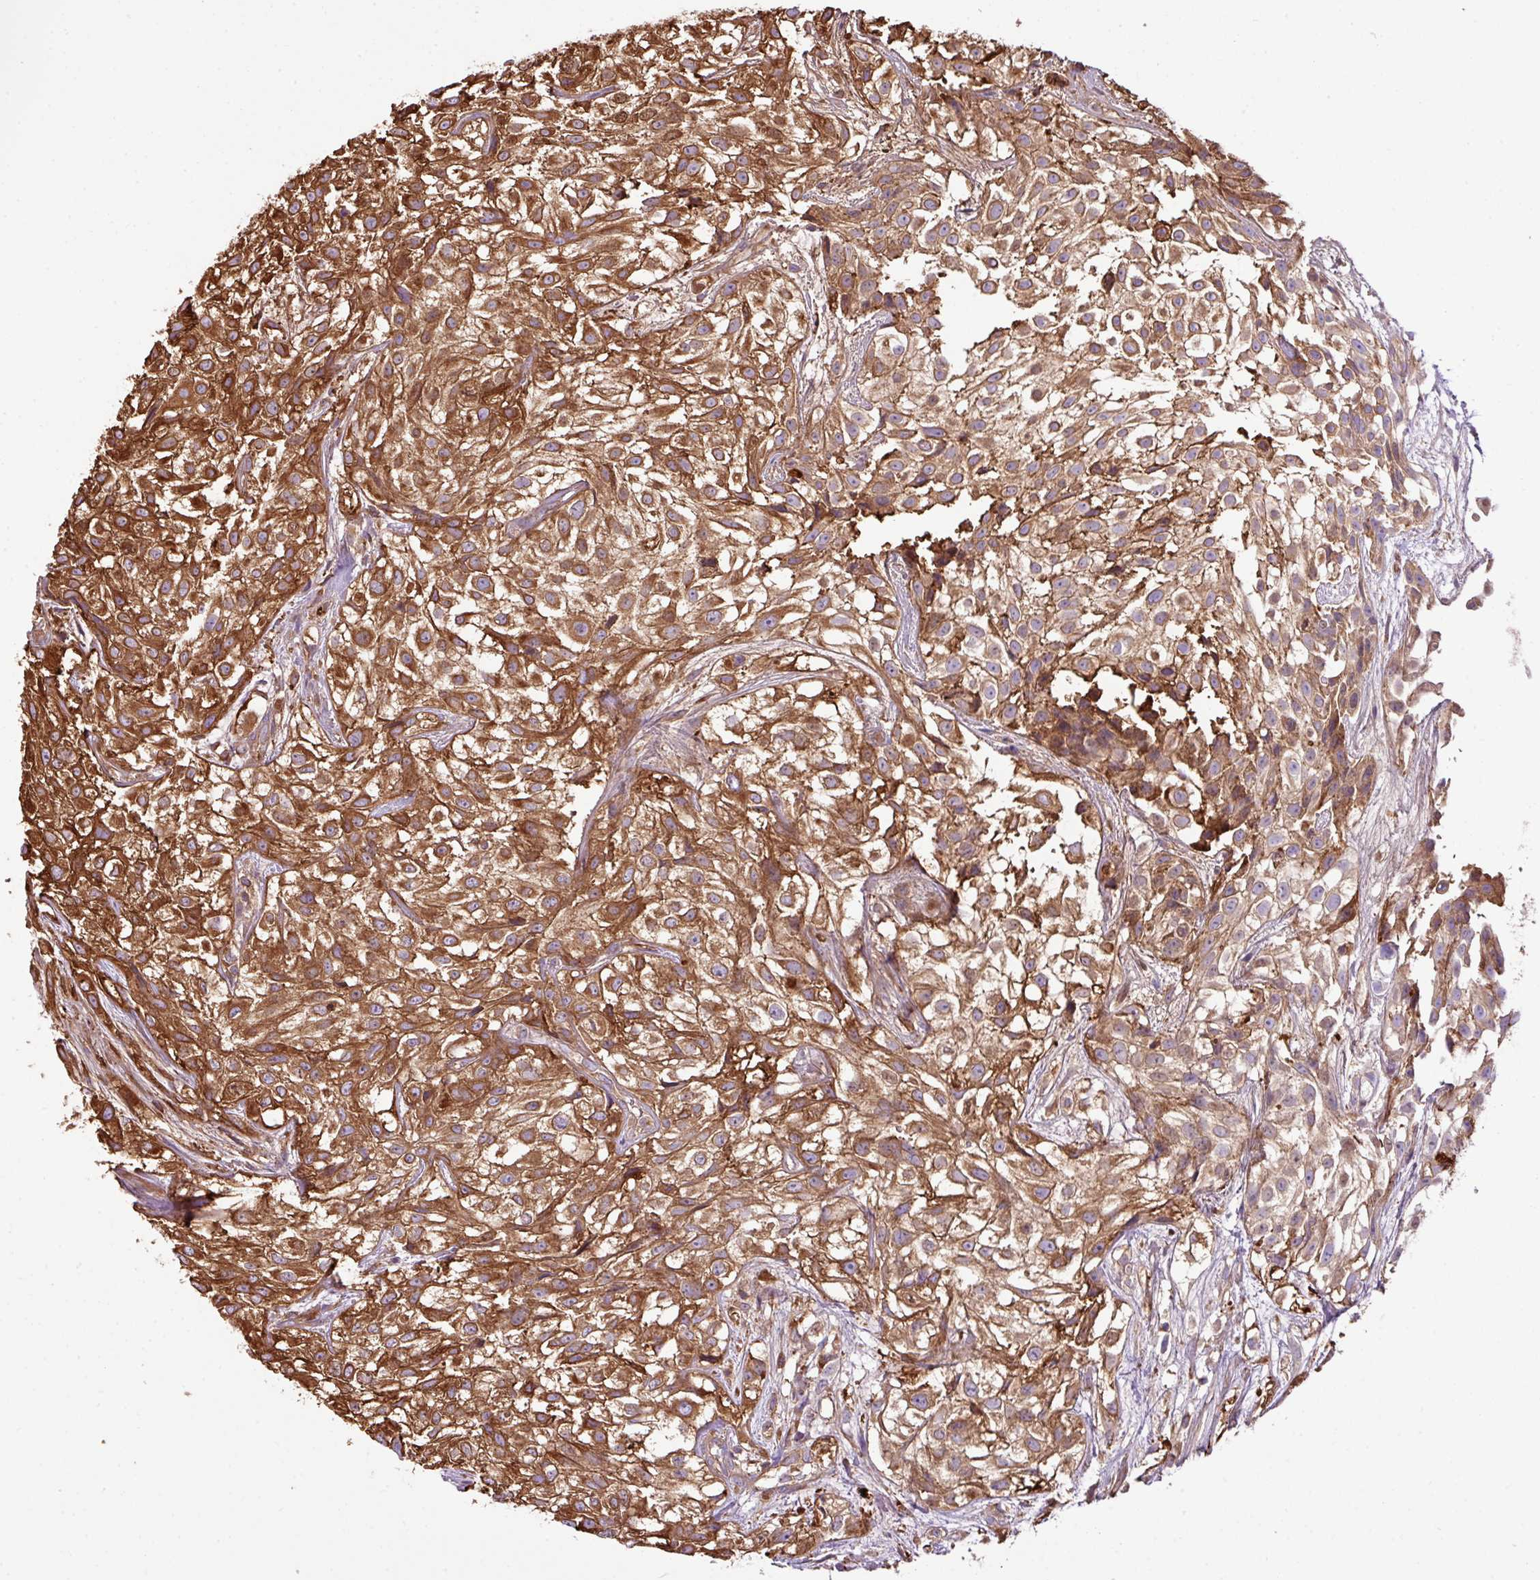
{"staining": {"intensity": "strong", "quantity": ">75%", "location": "cytoplasmic/membranous"}, "tissue": "urothelial cancer", "cell_type": "Tumor cells", "image_type": "cancer", "snomed": [{"axis": "morphology", "description": "Urothelial carcinoma, High grade"}, {"axis": "topography", "description": "Urinary bladder"}], "caption": "Immunohistochemistry (IHC) image of urothelial carcinoma (high-grade) stained for a protein (brown), which demonstrates high levels of strong cytoplasmic/membranous staining in about >75% of tumor cells.", "gene": "PGAP6", "patient": {"sex": "male", "age": 56}}